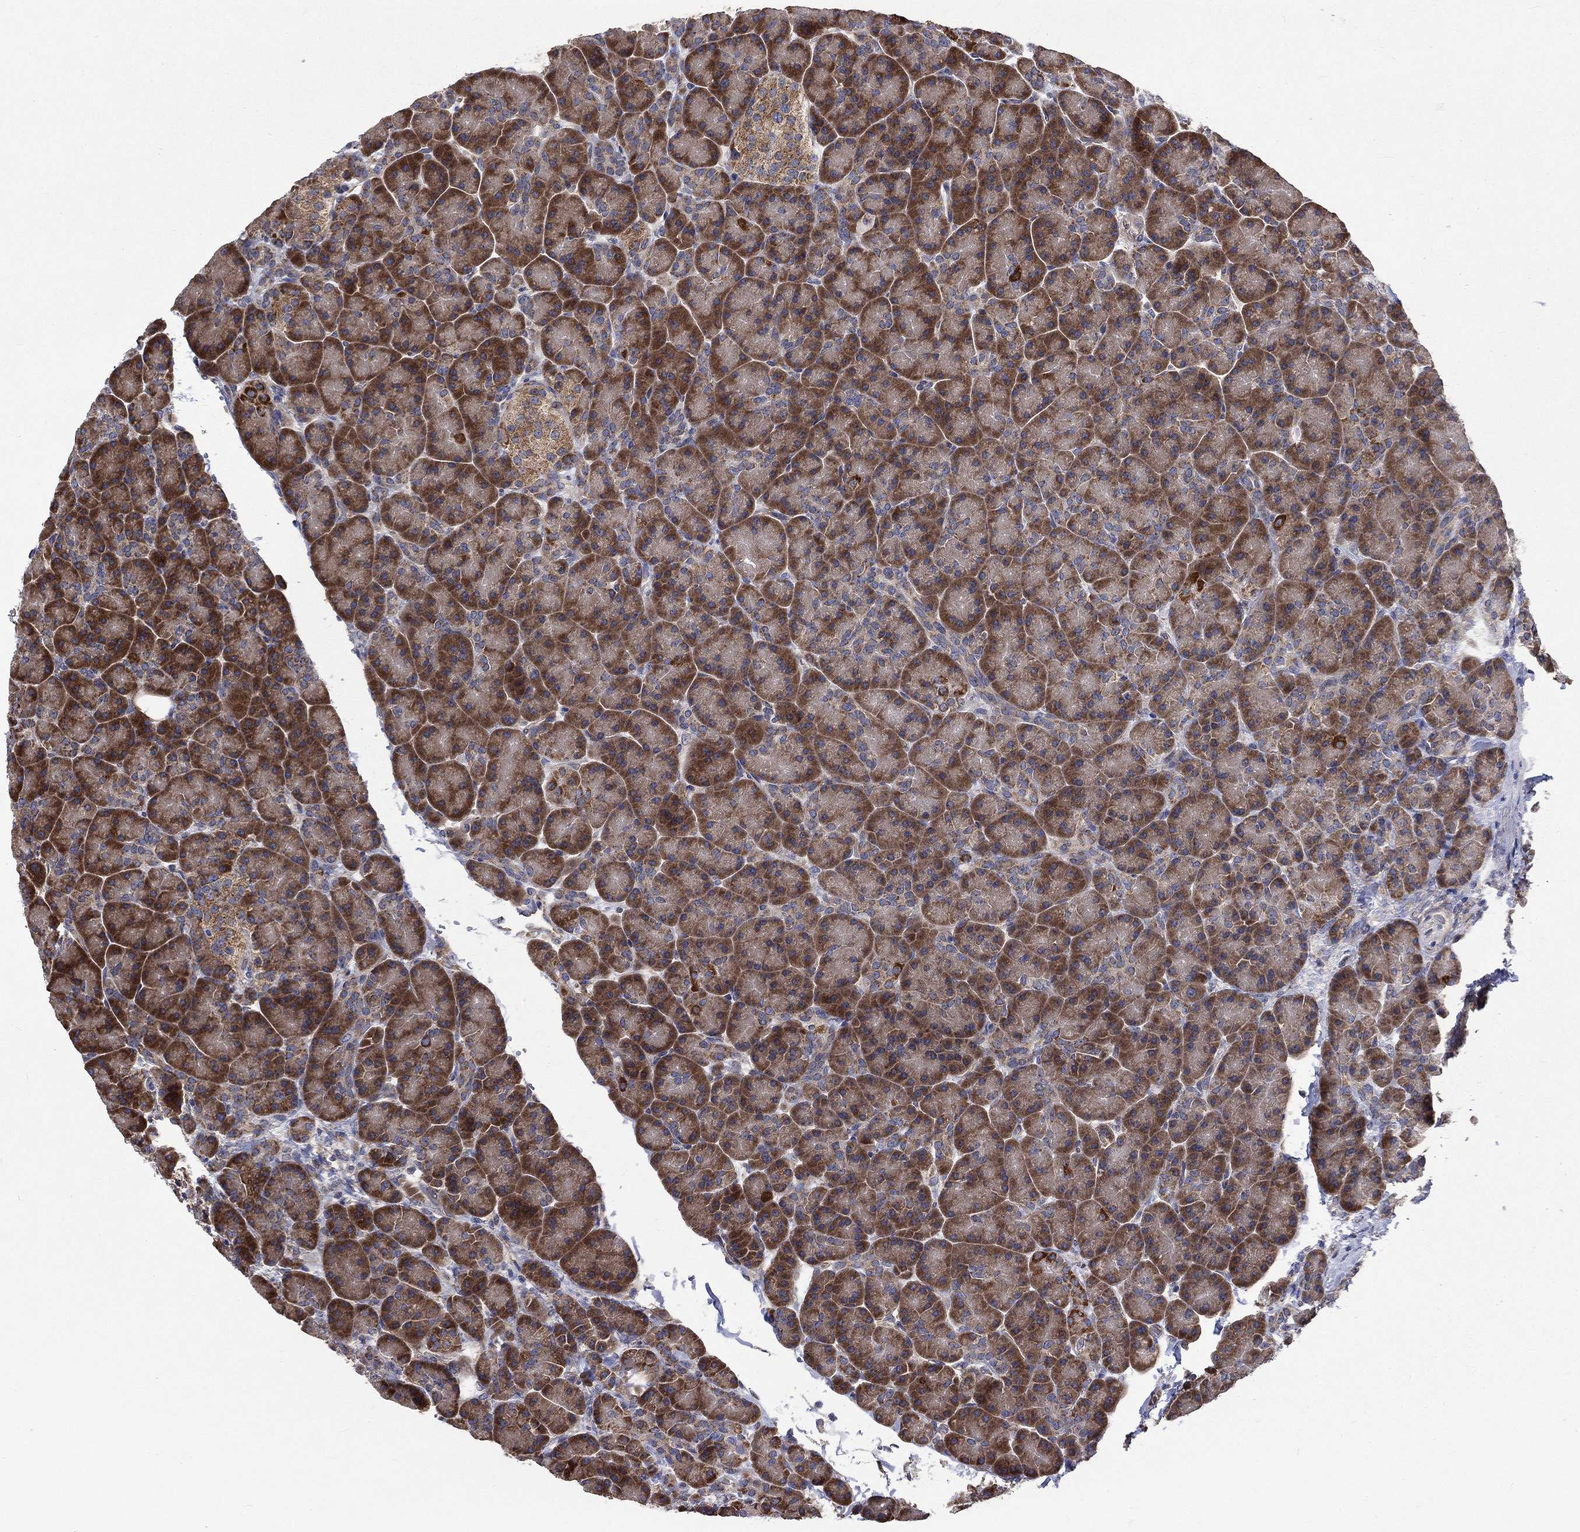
{"staining": {"intensity": "strong", "quantity": "25%-75%", "location": "cytoplasmic/membranous"}, "tissue": "pancreas", "cell_type": "Exocrine glandular cells", "image_type": "normal", "snomed": [{"axis": "morphology", "description": "Normal tissue, NOS"}, {"axis": "topography", "description": "Pancreas"}], "caption": "Protein staining of normal pancreas exhibits strong cytoplasmic/membranous expression in about 25%-75% of exocrine glandular cells. (Brightfield microscopy of DAB IHC at high magnification).", "gene": "RPLP0", "patient": {"sex": "female", "age": 63}}